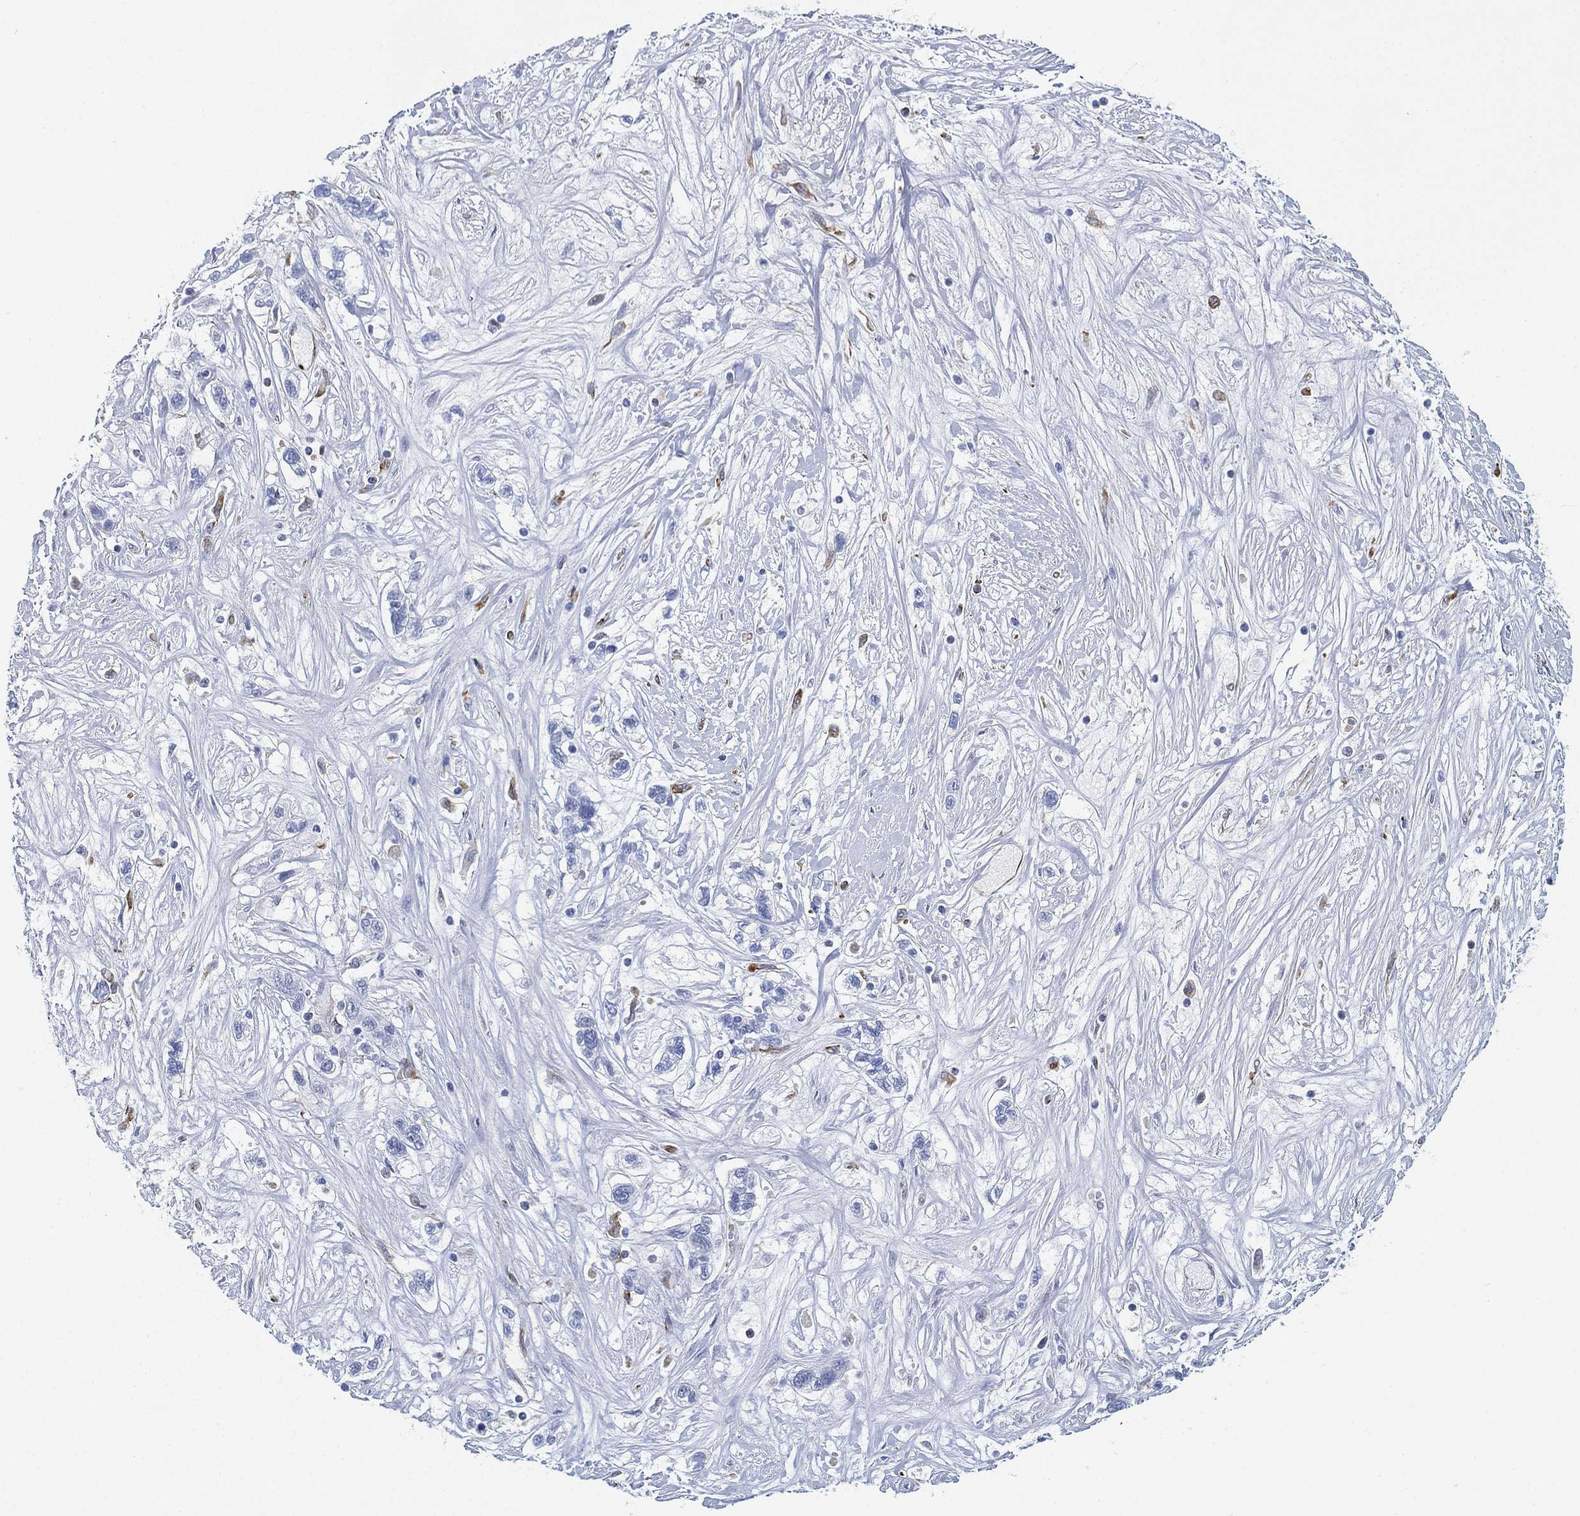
{"staining": {"intensity": "strong", "quantity": "25%-75%", "location": "cytoplasmic/membranous"}, "tissue": "liver cancer", "cell_type": "Tumor cells", "image_type": "cancer", "snomed": [{"axis": "morphology", "description": "Adenocarcinoma, NOS"}, {"axis": "morphology", "description": "Cholangiocarcinoma"}, {"axis": "topography", "description": "Liver"}], "caption": "Strong cytoplasmic/membranous positivity is seen in approximately 25%-75% of tumor cells in adenocarcinoma (liver).", "gene": "PSKH2", "patient": {"sex": "male", "age": 64}}